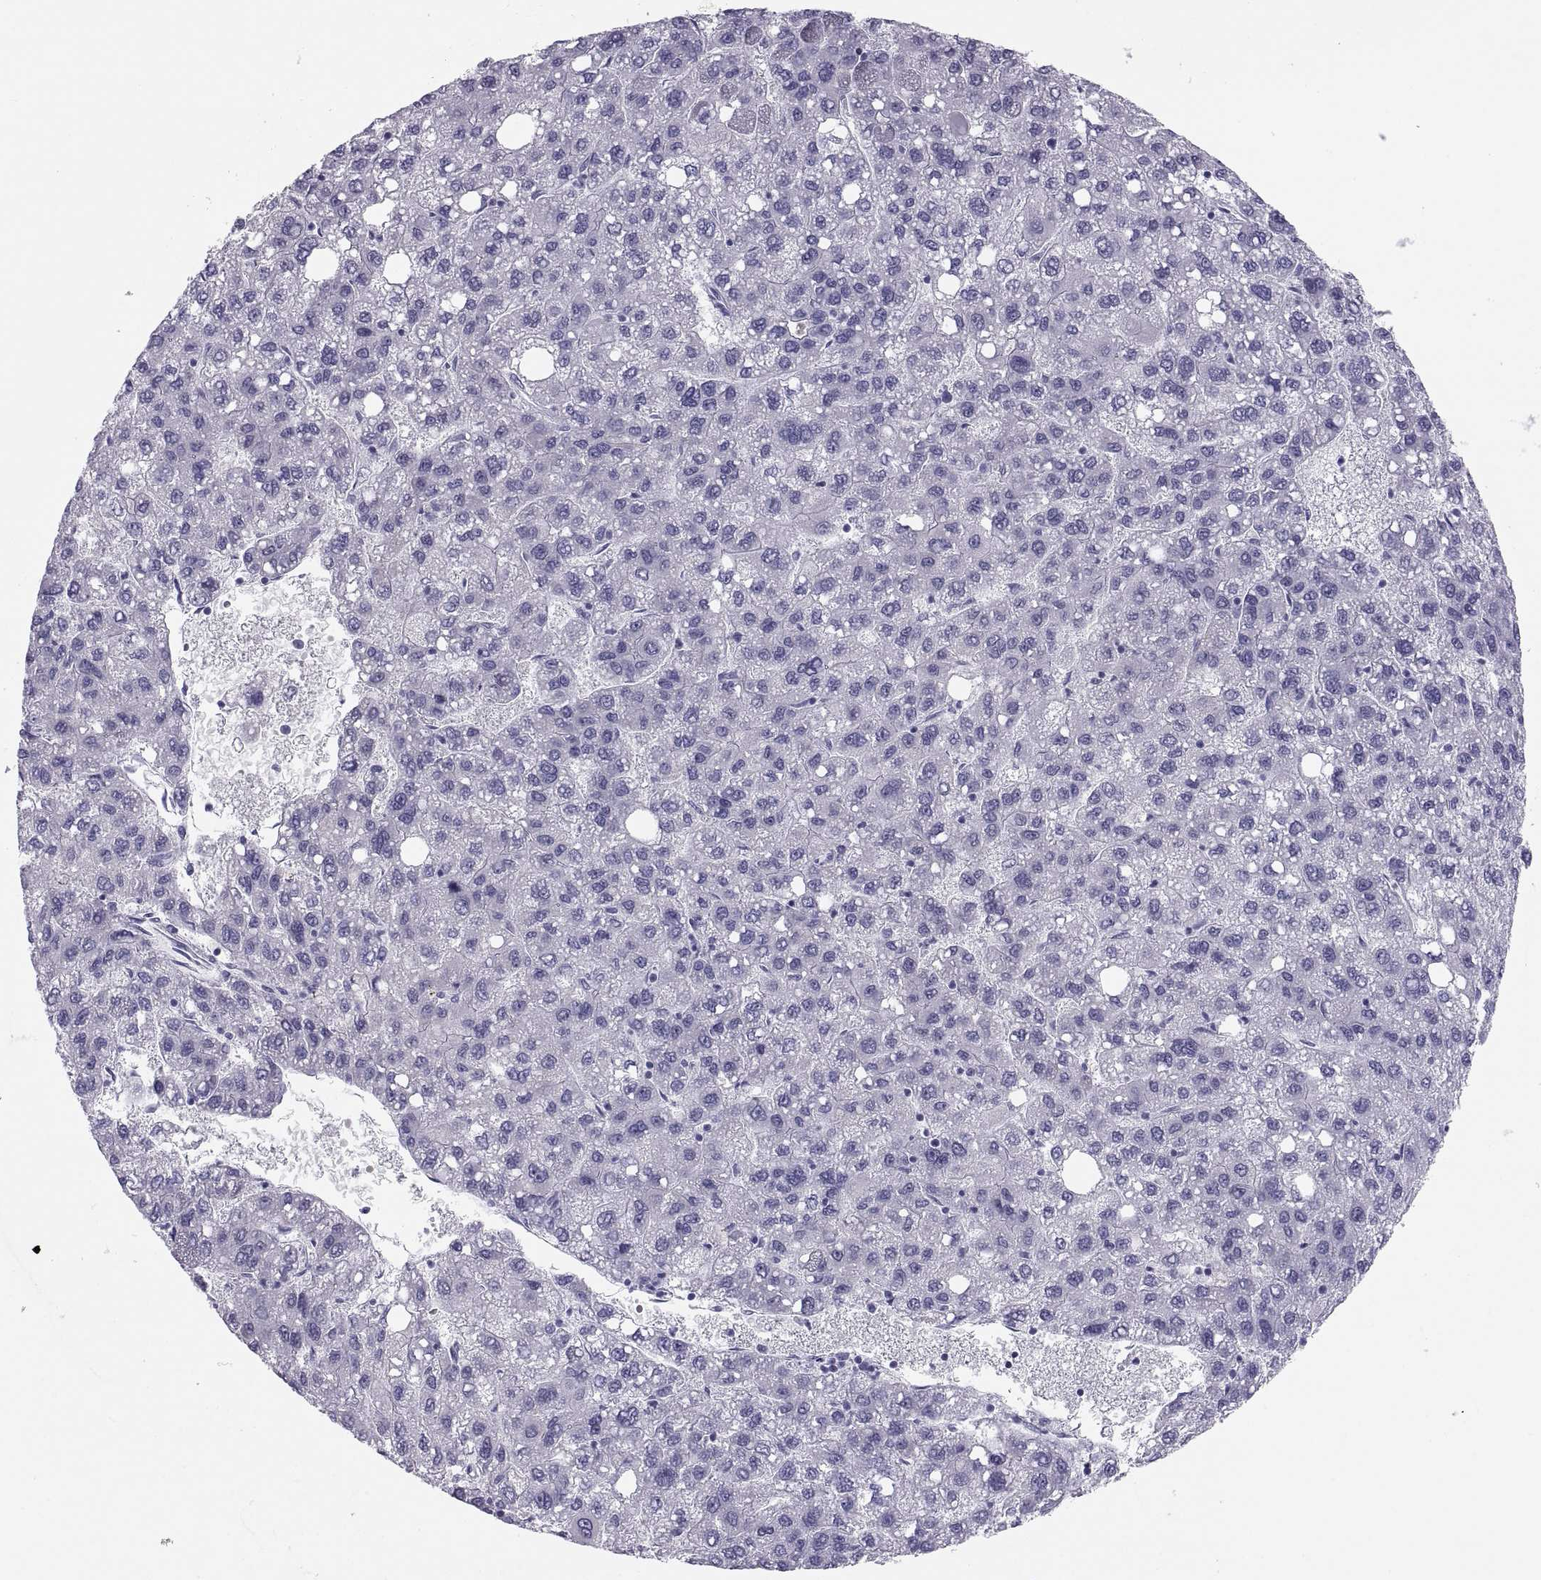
{"staining": {"intensity": "negative", "quantity": "none", "location": "none"}, "tissue": "liver cancer", "cell_type": "Tumor cells", "image_type": "cancer", "snomed": [{"axis": "morphology", "description": "Carcinoma, Hepatocellular, NOS"}, {"axis": "topography", "description": "Liver"}], "caption": "Tumor cells show no significant expression in liver cancer (hepatocellular carcinoma). (Brightfield microscopy of DAB IHC at high magnification).", "gene": "PAX2", "patient": {"sex": "female", "age": 82}}